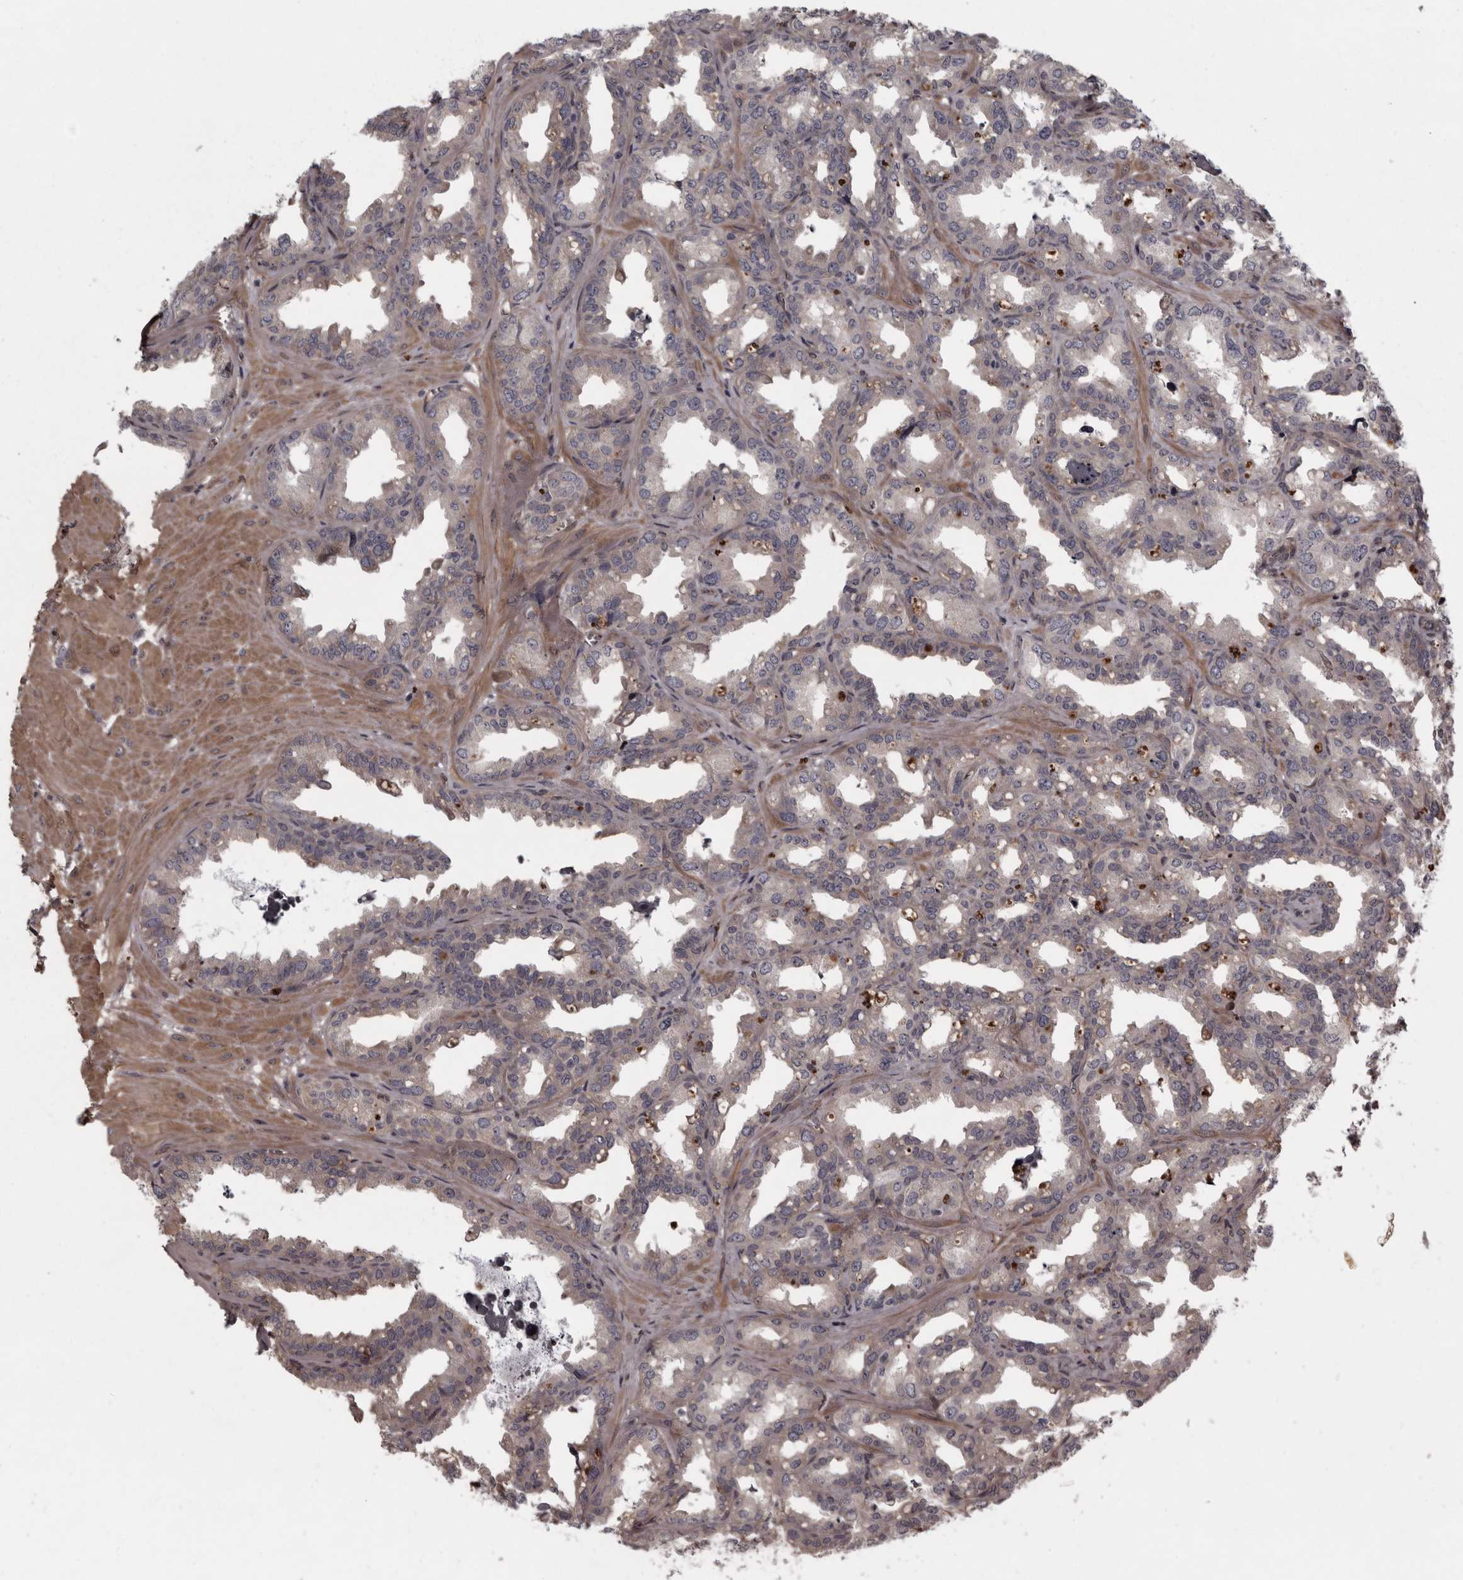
{"staining": {"intensity": "negative", "quantity": "none", "location": "none"}, "tissue": "seminal vesicle", "cell_type": "Glandular cells", "image_type": "normal", "snomed": [{"axis": "morphology", "description": "Normal tissue, NOS"}, {"axis": "topography", "description": "Prostate"}, {"axis": "topography", "description": "Seminal veicle"}], "caption": "DAB (3,3'-diaminobenzidine) immunohistochemical staining of normal seminal vesicle shows no significant staining in glandular cells.", "gene": "RSU1", "patient": {"sex": "male", "age": 51}}